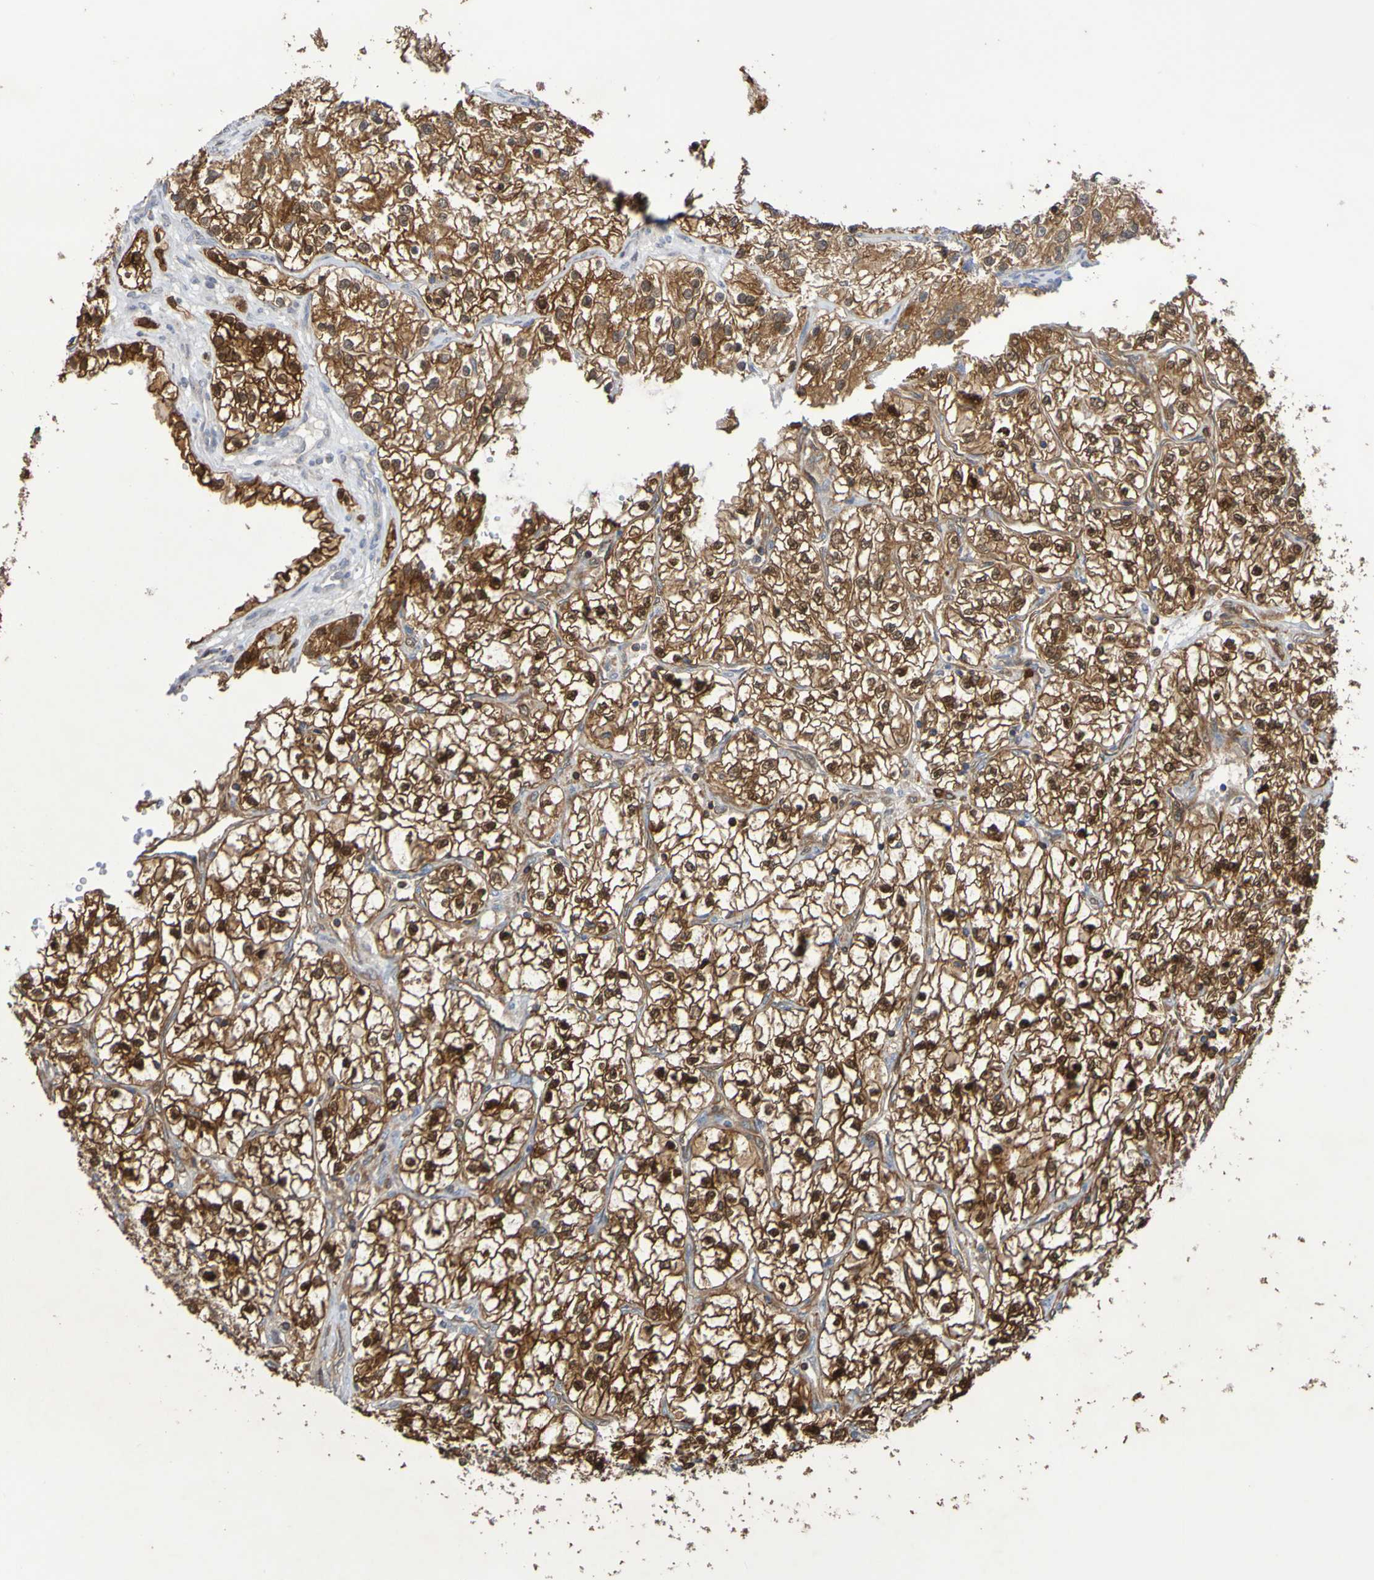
{"staining": {"intensity": "strong", "quantity": ">75%", "location": "cytoplasmic/membranous,nuclear"}, "tissue": "renal cancer", "cell_type": "Tumor cells", "image_type": "cancer", "snomed": [{"axis": "morphology", "description": "Adenocarcinoma, NOS"}, {"axis": "topography", "description": "Kidney"}], "caption": "DAB immunohistochemical staining of human renal adenocarcinoma reveals strong cytoplasmic/membranous and nuclear protein positivity in about >75% of tumor cells. (Stains: DAB in brown, nuclei in blue, Microscopy: brightfield microscopy at high magnification).", "gene": "C3orf18", "patient": {"sex": "female", "age": 57}}